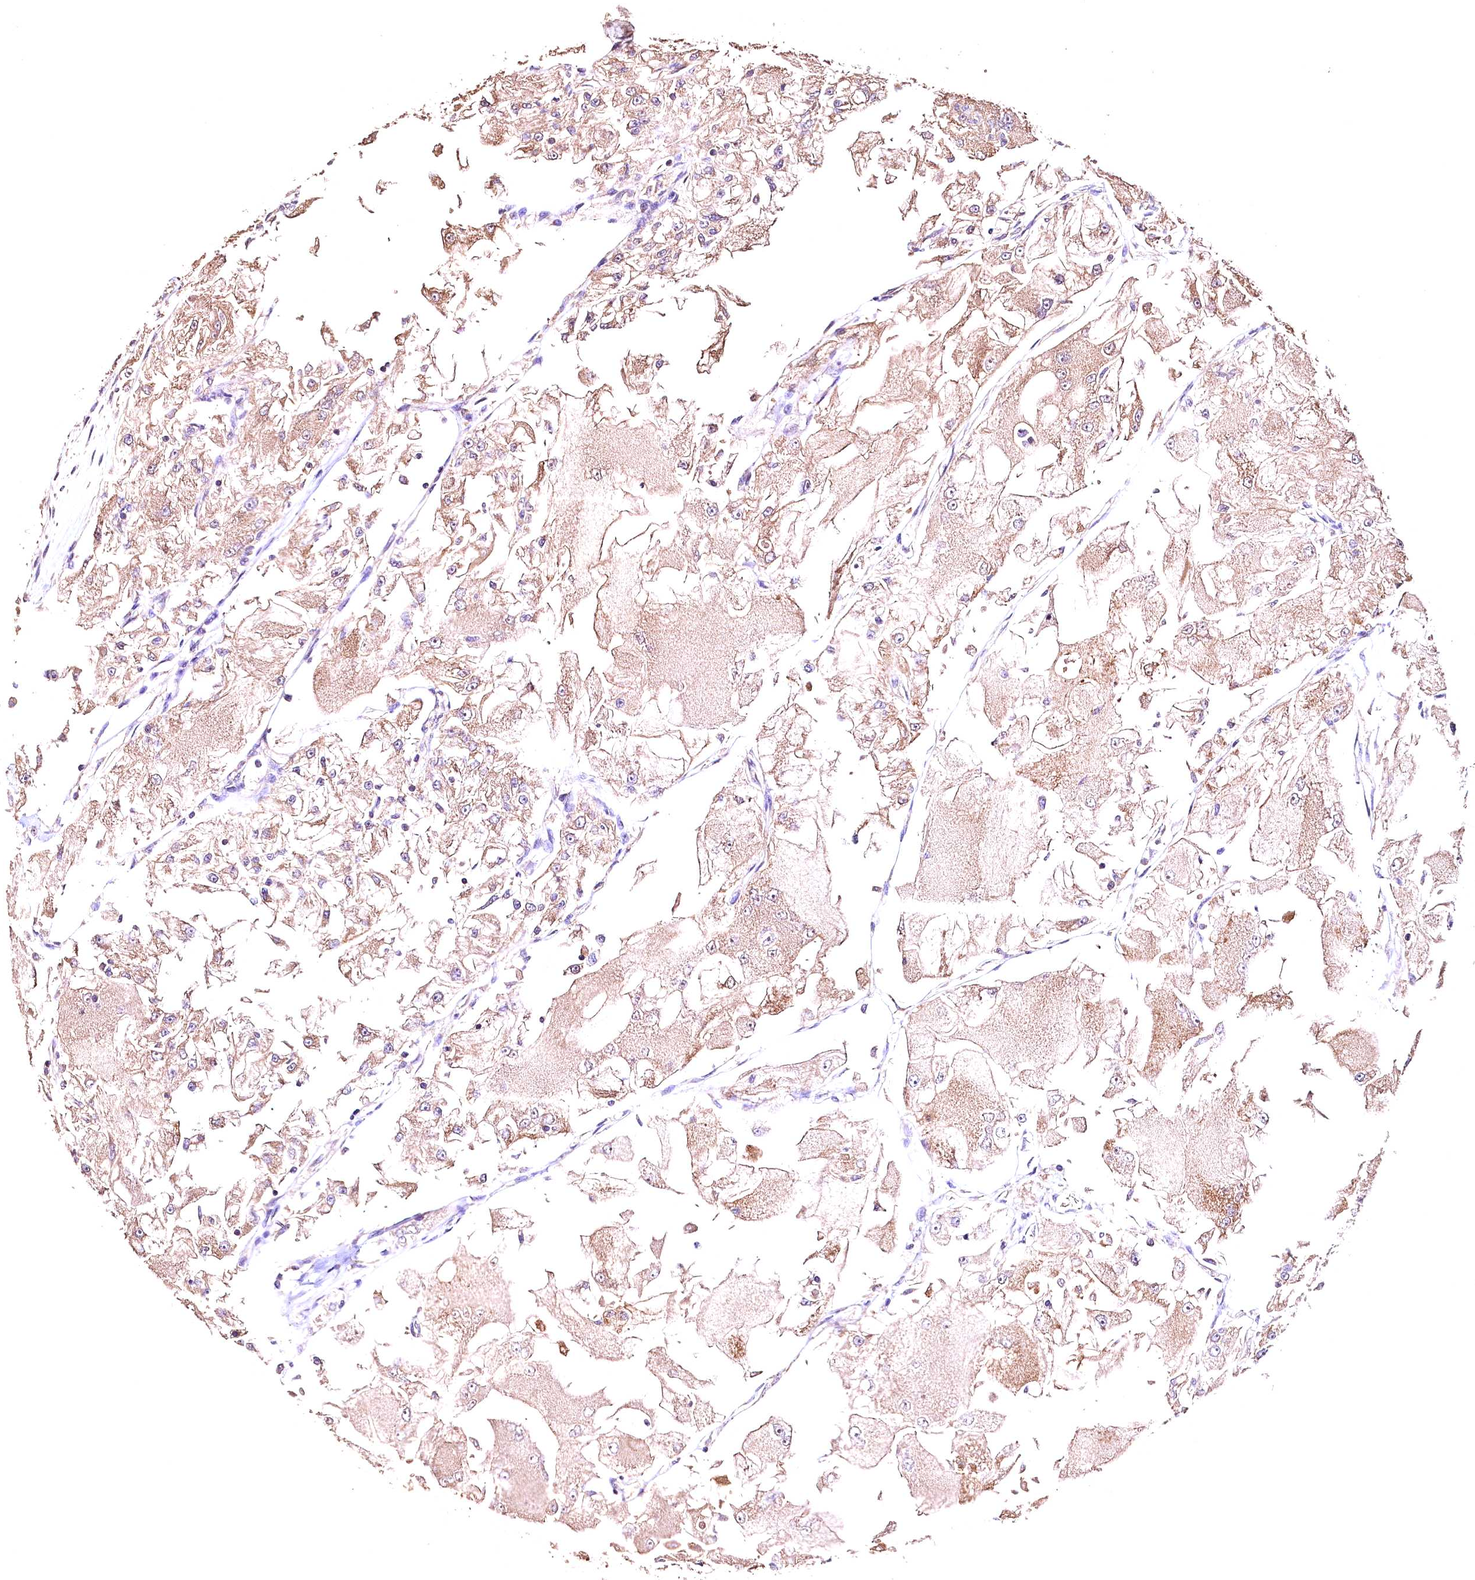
{"staining": {"intensity": "weak", "quantity": ">75%", "location": "cytoplasmic/membranous"}, "tissue": "renal cancer", "cell_type": "Tumor cells", "image_type": "cancer", "snomed": [{"axis": "morphology", "description": "Adenocarcinoma, NOS"}, {"axis": "topography", "description": "Kidney"}], "caption": "Immunohistochemistry (DAB (3,3'-diaminobenzidine)) staining of human adenocarcinoma (renal) displays weak cytoplasmic/membranous protein staining in approximately >75% of tumor cells.", "gene": "OAS3", "patient": {"sex": "female", "age": 72}}